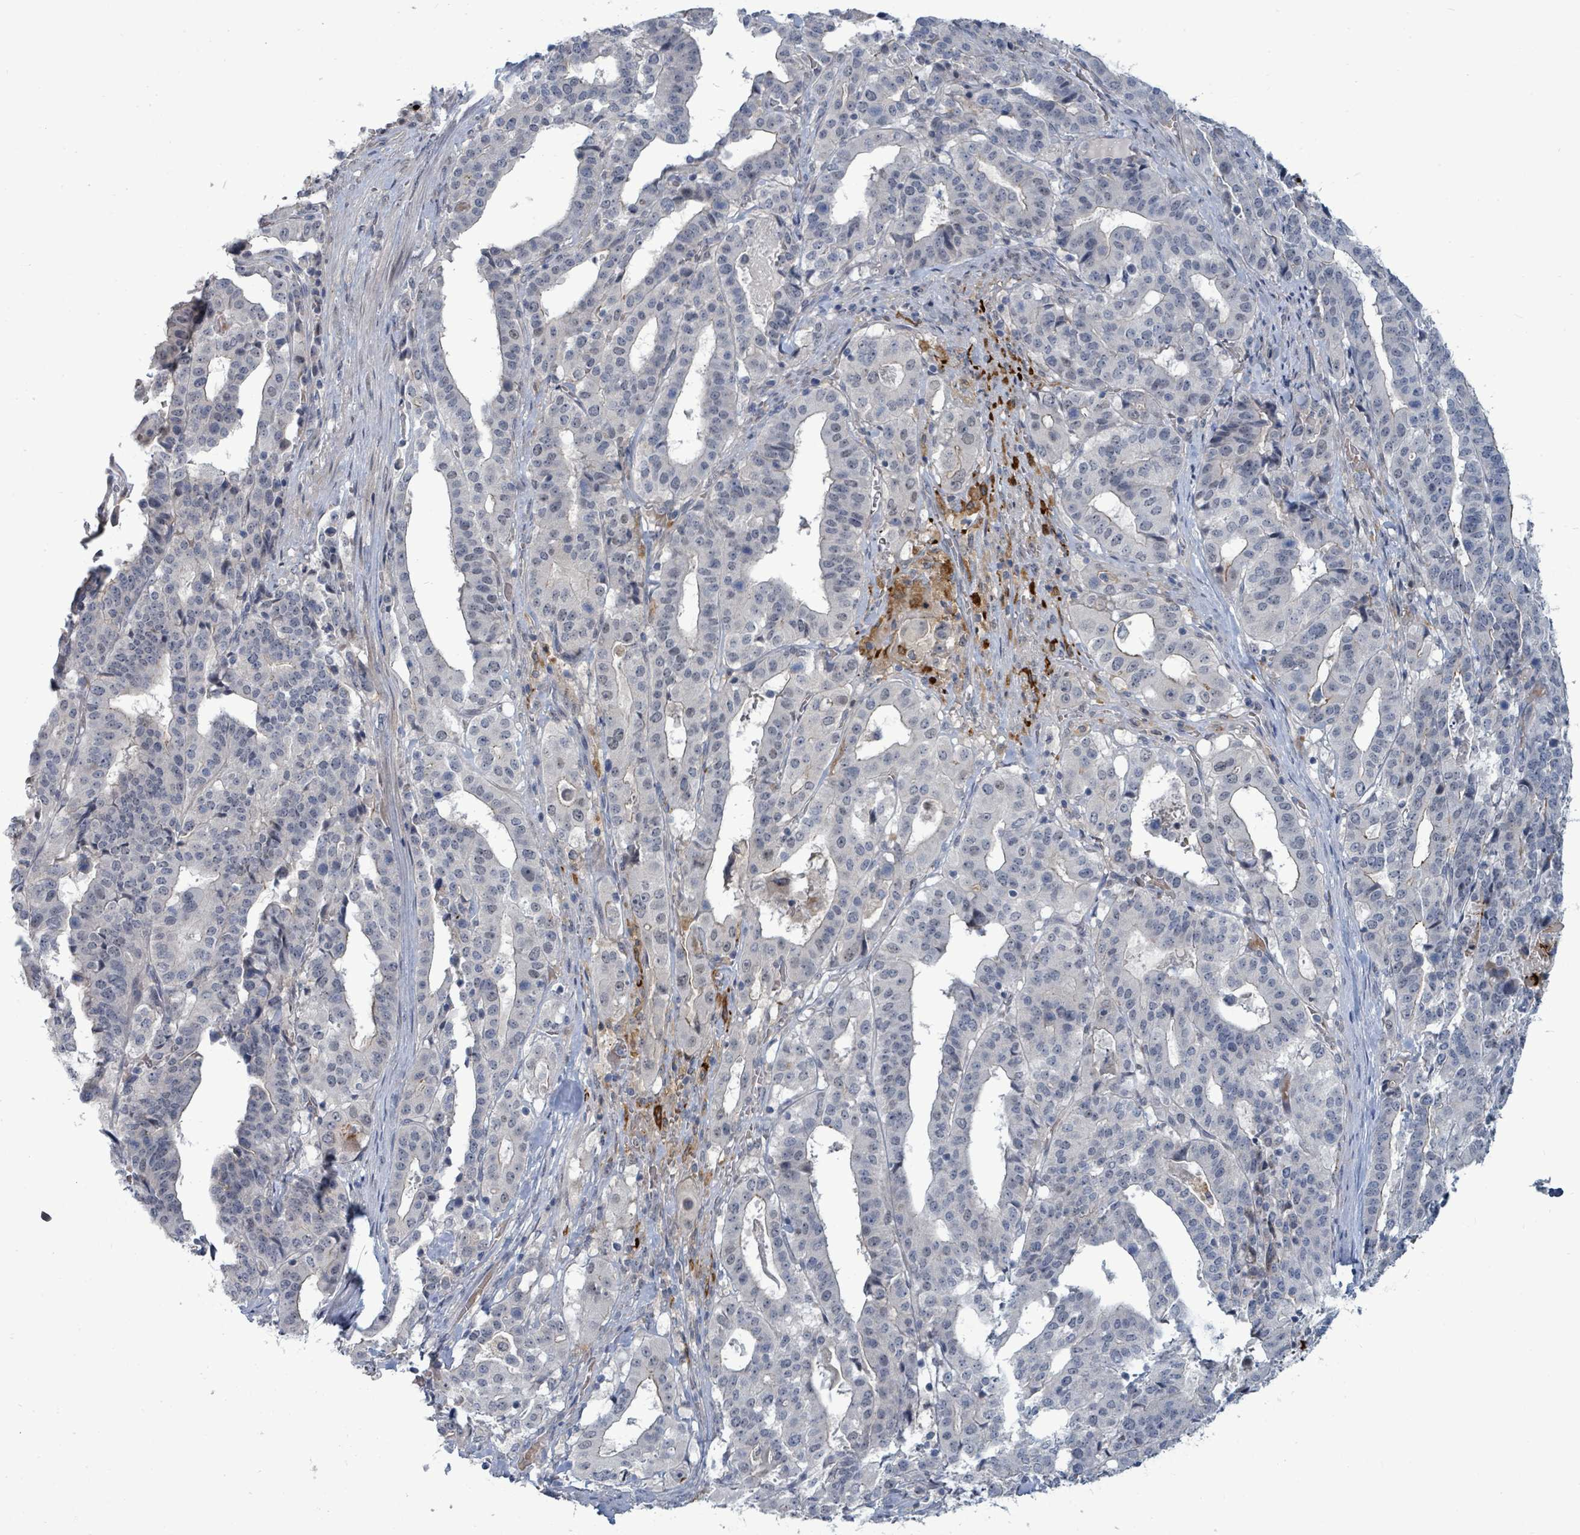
{"staining": {"intensity": "negative", "quantity": "none", "location": "none"}, "tissue": "stomach cancer", "cell_type": "Tumor cells", "image_type": "cancer", "snomed": [{"axis": "morphology", "description": "Adenocarcinoma, NOS"}, {"axis": "topography", "description": "Stomach"}], "caption": "Immunohistochemistry (IHC) image of human adenocarcinoma (stomach) stained for a protein (brown), which shows no positivity in tumor cells.", "gene": "TRDMT1", "patient": {"sex": "male", "age": 48}}